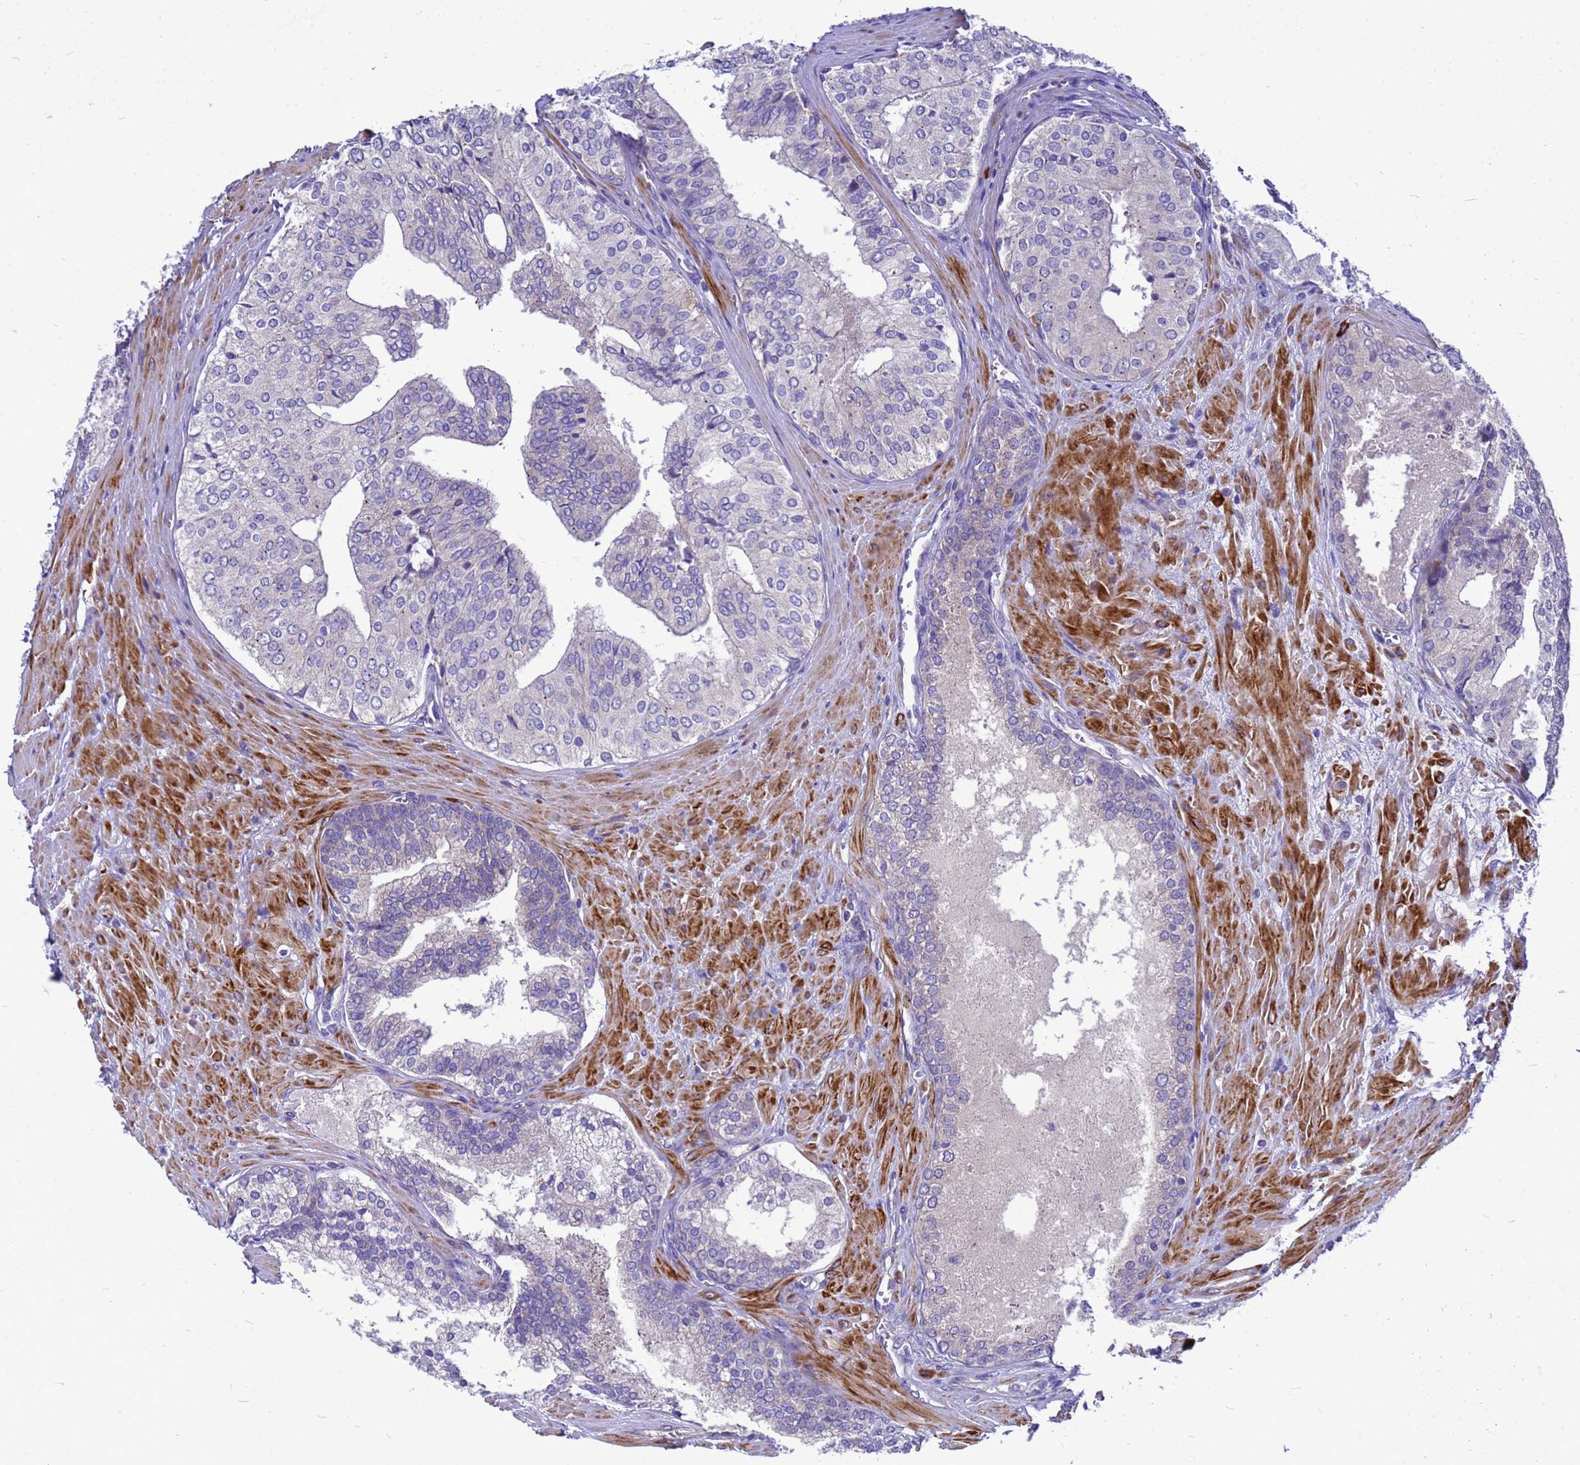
{"staining": {"intensity": "negative", "quantity": "none", "location": "none"}, "tissue": "prostate cancer", "cell_type": "Tumor cells", "image_type": "cancer", "snomed": [{"axis": "morphology", "description": "Adenocarcinoma, High grade"}, {"axis": "topography", "description": "Prostate"}], "caption": "Prostate cancer was stained to show a protein in brown. There is no significant staining in tumor cells.", "gene": "POP7", "patient": {"sex": "male", "age": 72}}